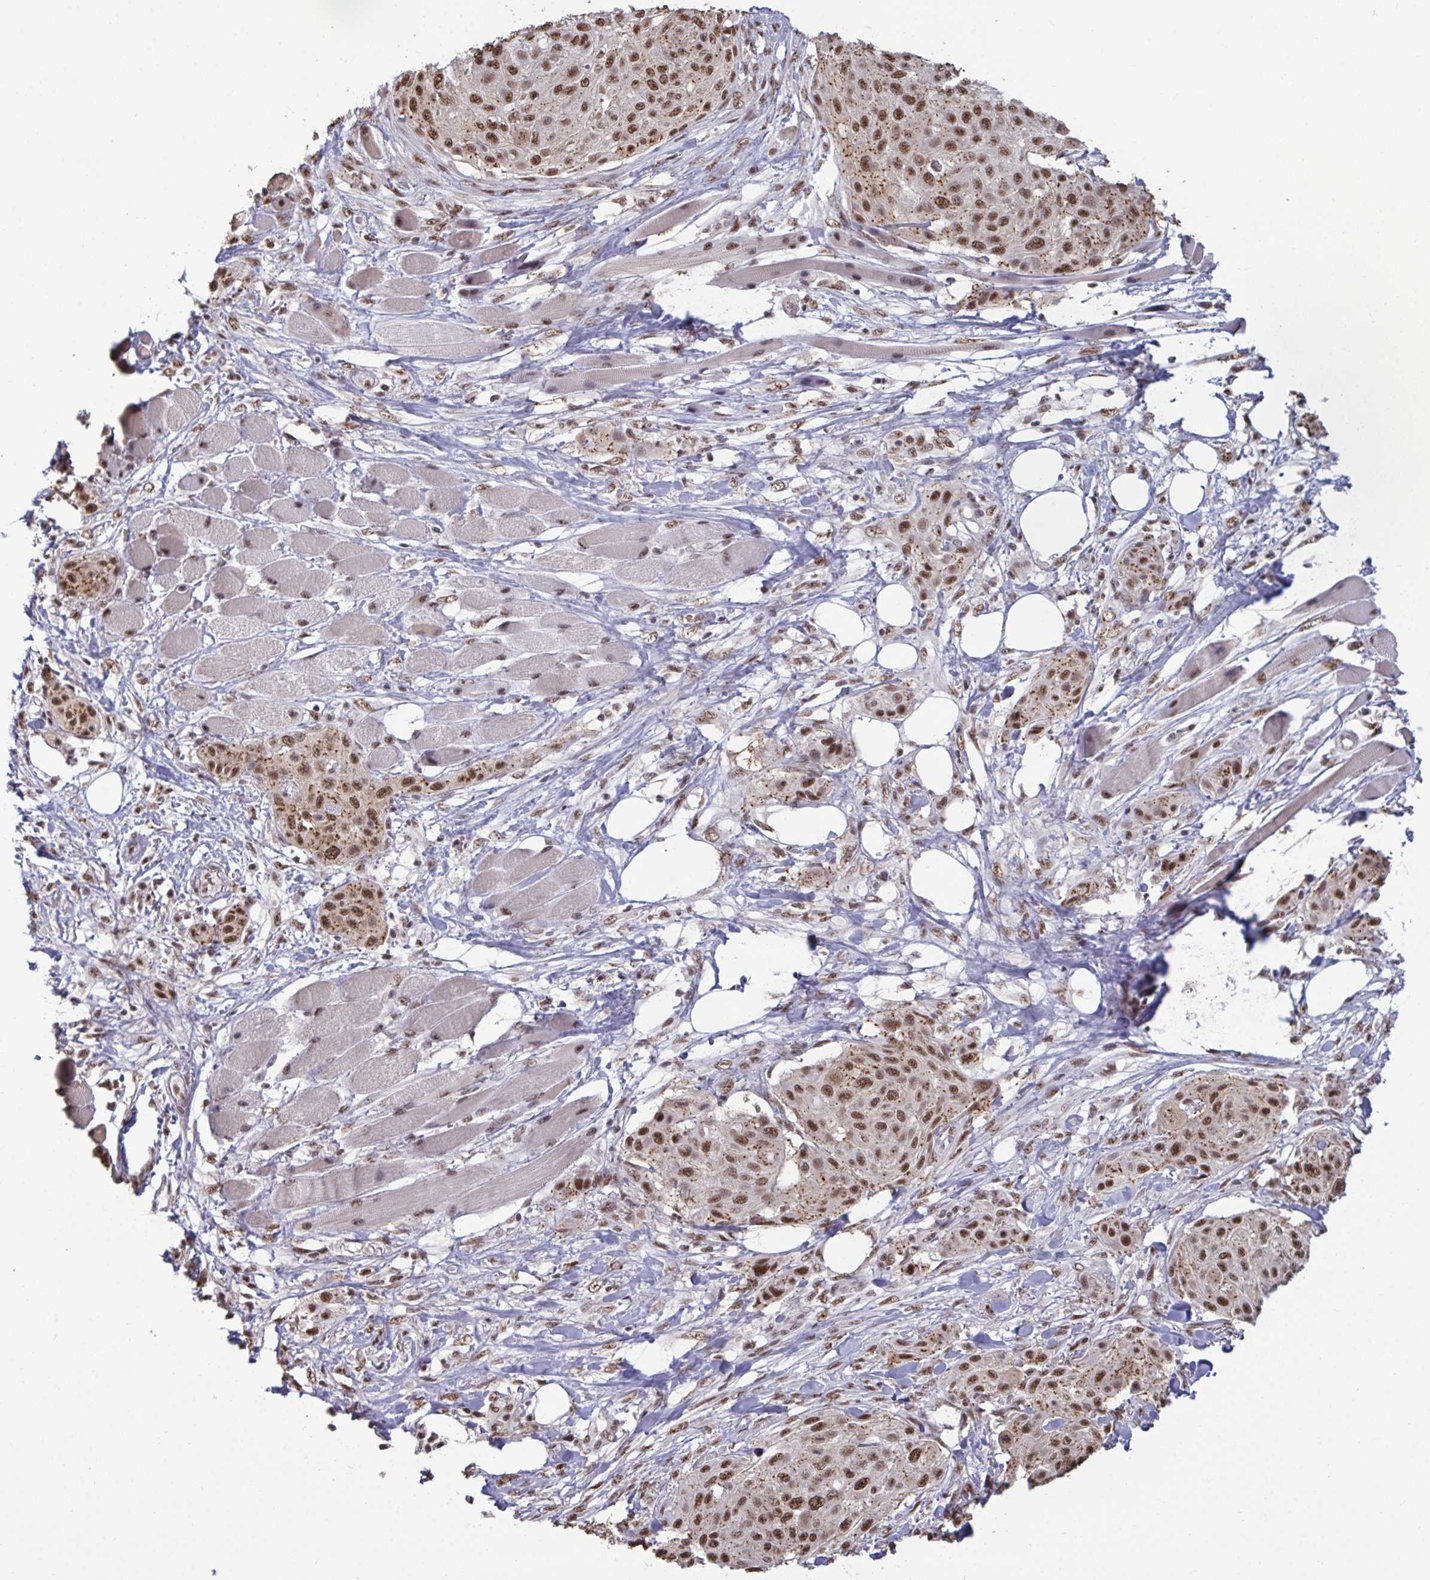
{"staining": {"intensity": "moderate", "quantity": ">75%", "location": "cytoplasmic/membranous,nuclear"}, "tissue": "skin cancer", "cell_type": "Tumor cells", "image_type": "cancer", "snomed": [{"axis": "morphology", "description": "Squamous cell carcinoma, NOS"}, {"axis": "topography", "description": "Skin"}], "caption": "Protein staining demonstrates moderate cytoplasmic/membranous and nuclear staining in about >75% of tumor cells in skin cancer.", "gene": "PUF60", "patient": {"sex": "female", "age": 87}}